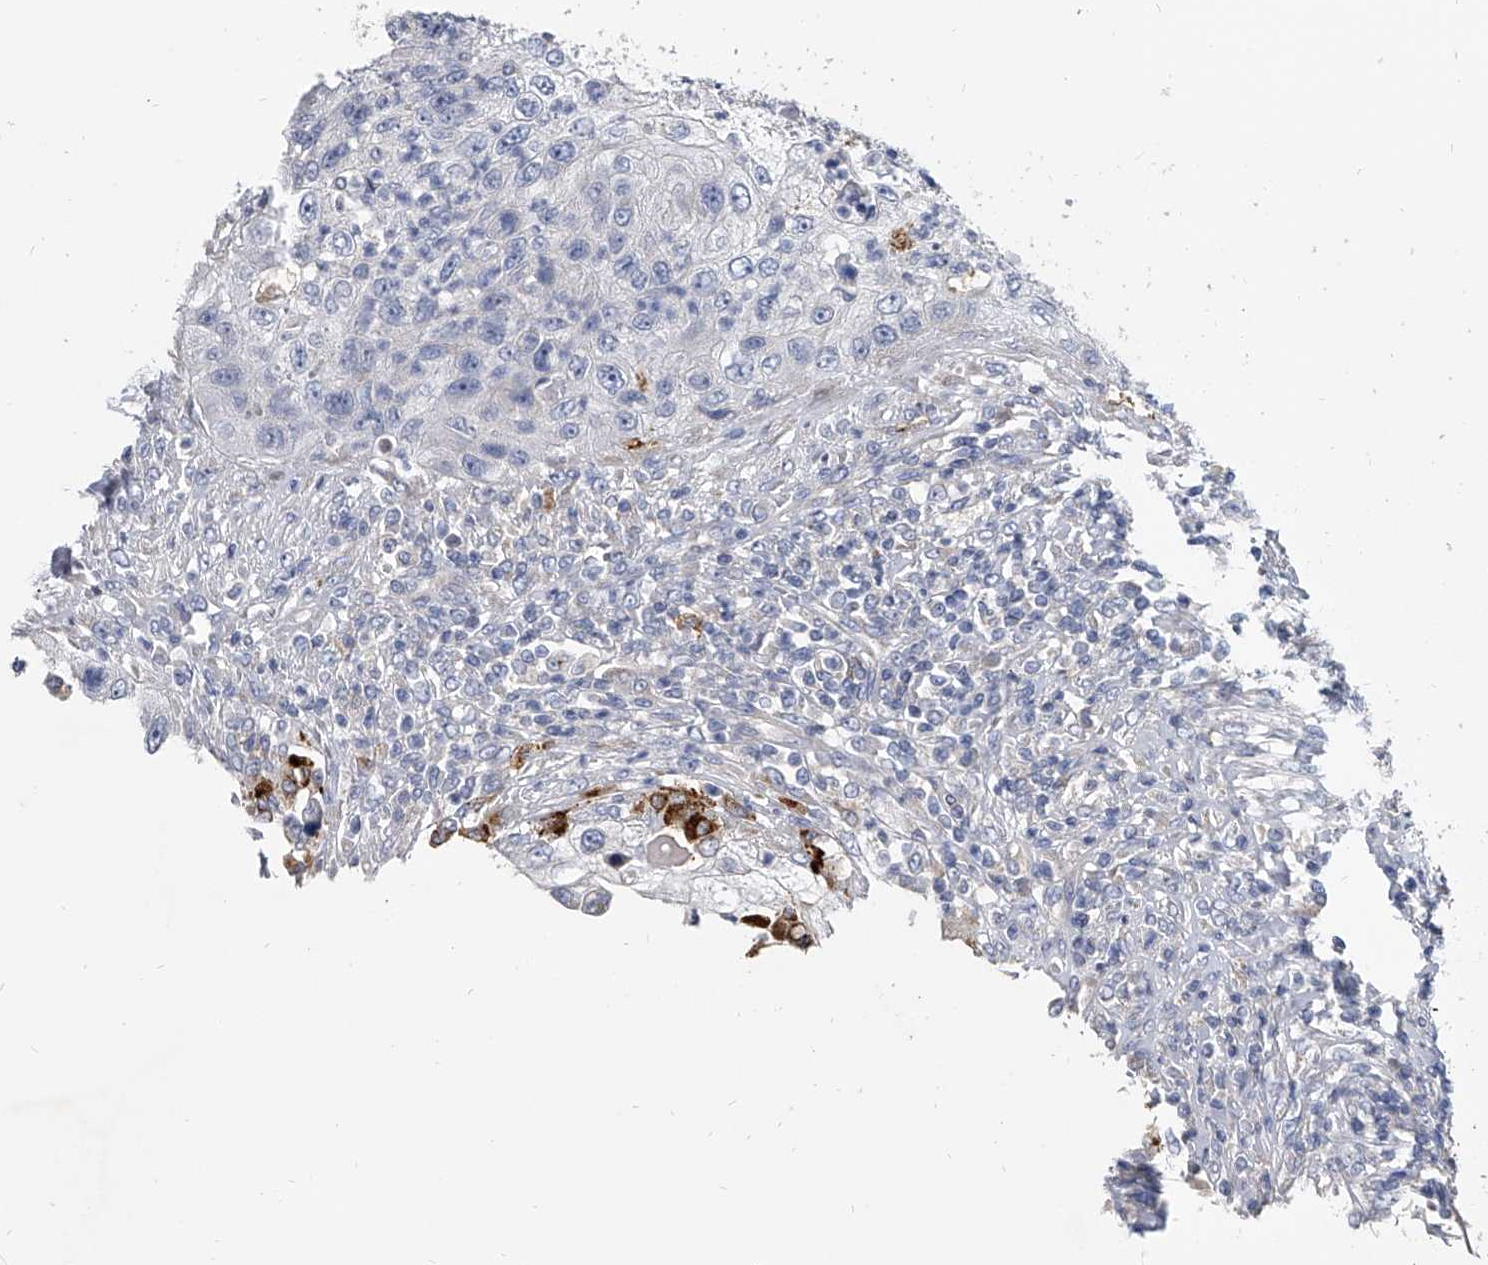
{"staining": {"intensity": "negative", "quantity": "none", "location": "none"}, "tissue": "urothelial cancer", "cell_type": "Tumor cells", "image_type": "cancer", "snomed": [{"axis": "morphology", "description": "Urothelial carcinoma, High grade"}, {"axis": "topography", "description": "Urinary bladder"}], "caption": "The immunohistochemistry micrograph has no significant positivity in tumor cells of urothelial carcinoma (high-grade) tissue.", "gene": "SPP1", "patient": {"sex": "female", "age": 60}}